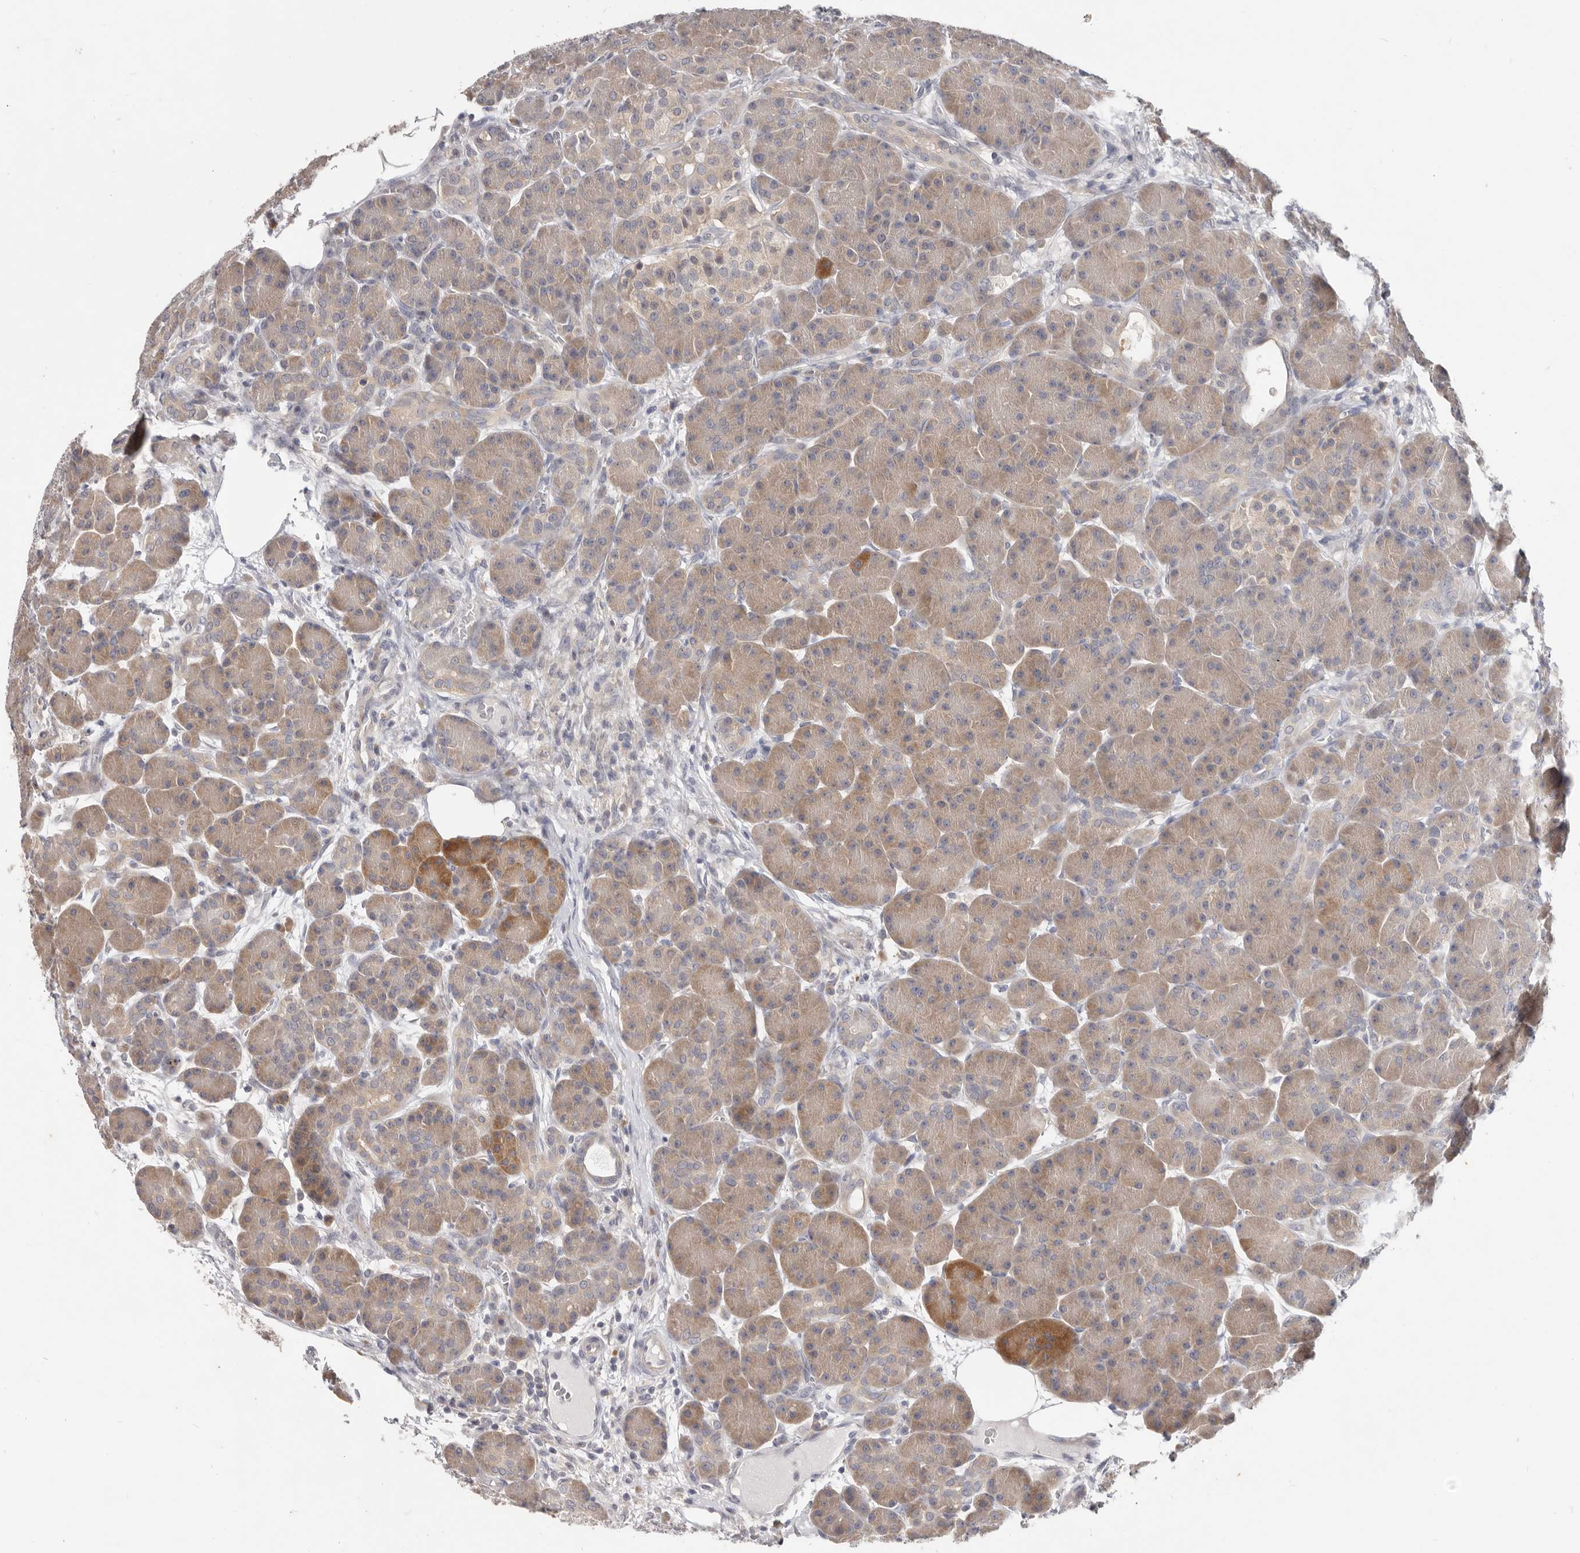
{"staining": {"intensity": "moderate", "quantity": ">75%", "location": "cytoplasmic/membranous"}, "tissue": "pancreas", "cell_type": "Exocrine glandular cells", "image_type": "normal", "snomed": [{"axis": "morphology", "description": "Normal tissue, NOS"}, {"axis": "topography", "description": "Pancreas"}], "caption": "Protein expression analysis of unremarkable pancreas exhibits moderate cytoplasmic/membranous positivity in approximately >75% of exocrine glandular cells.", "gene": "WDR77", "patient": {"sex": "male", "age": 63}}